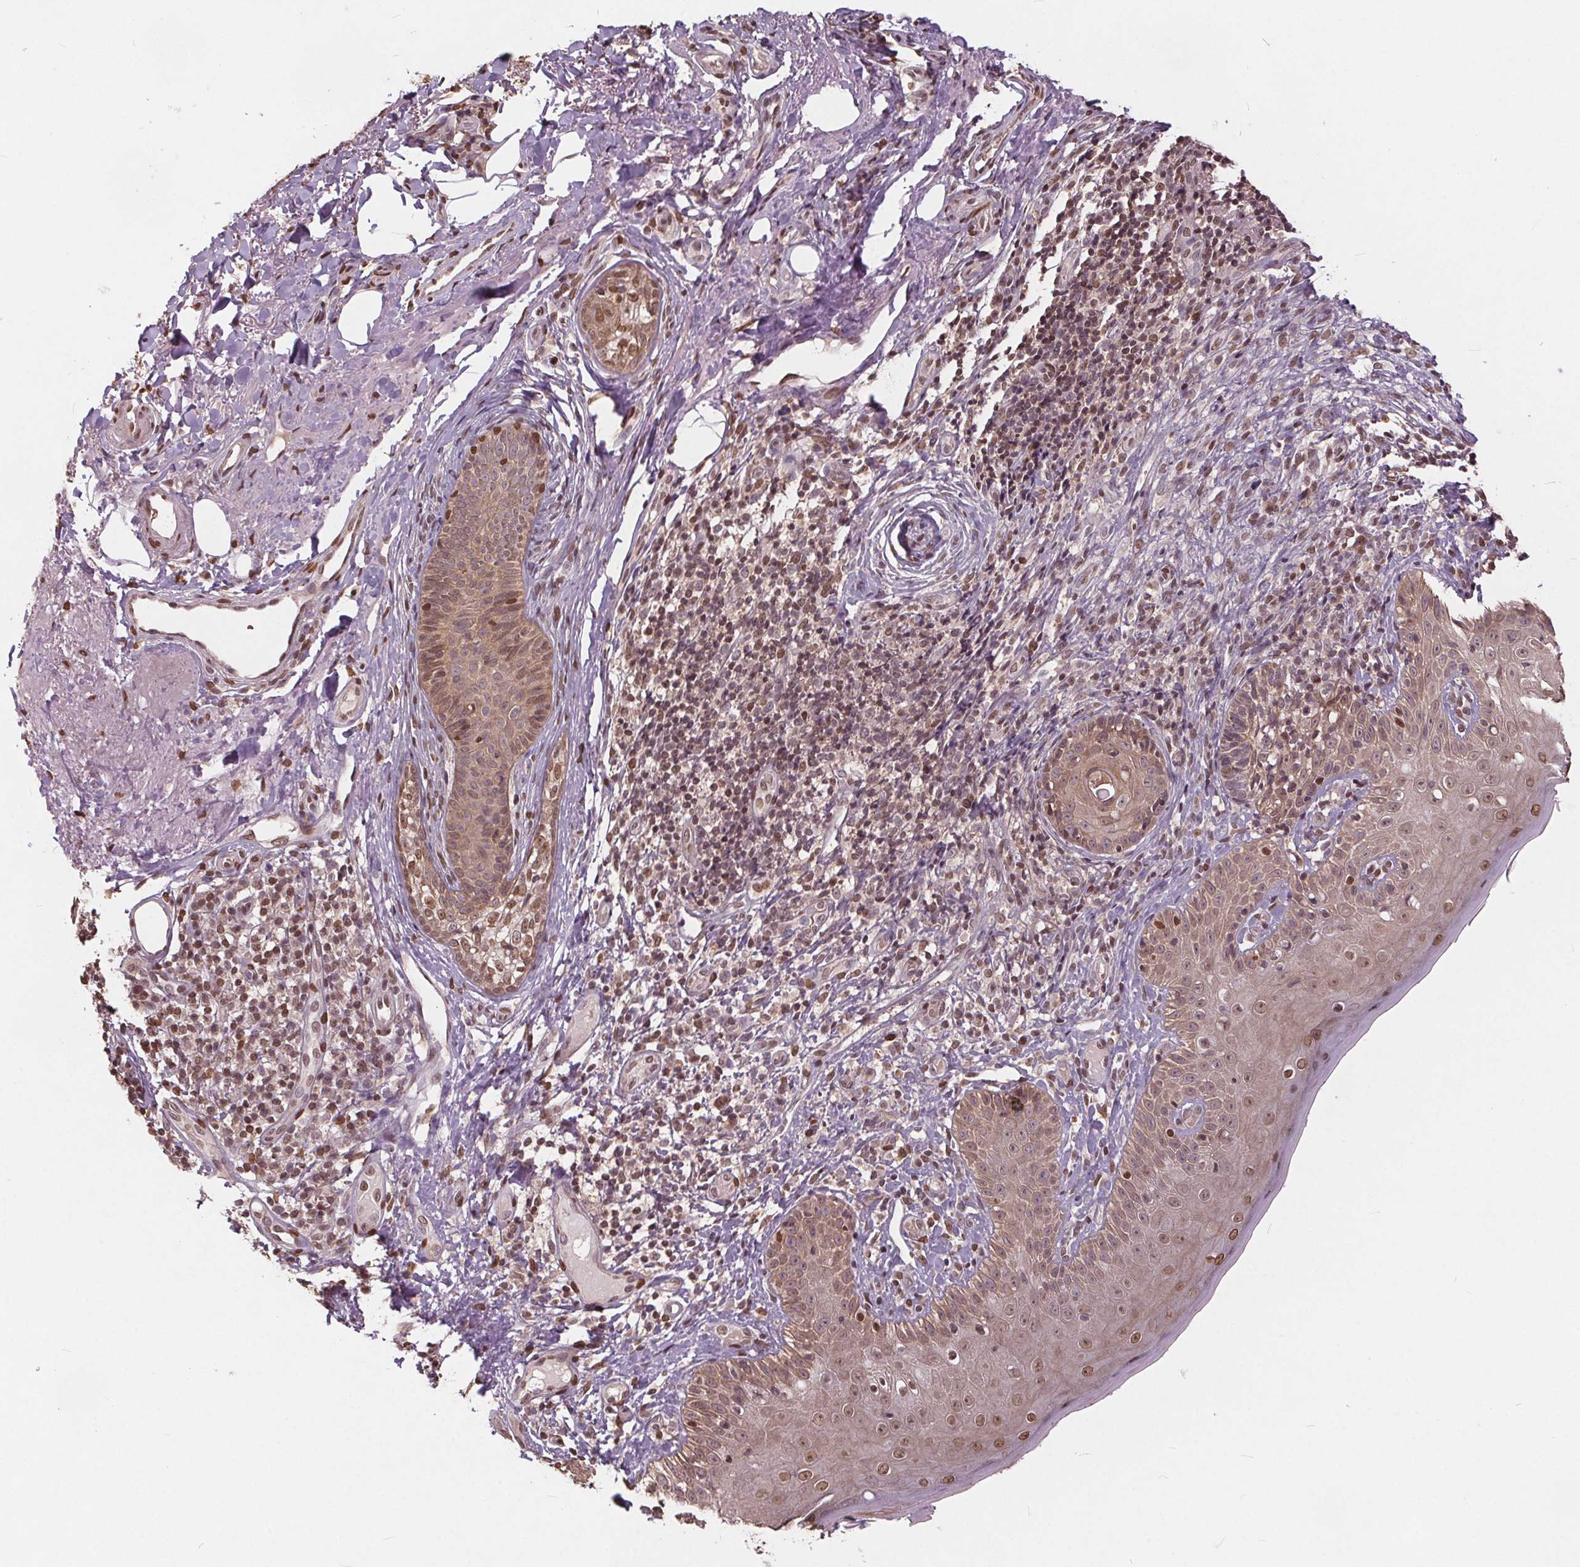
{"staining": {"intensity": "moderate", "quantity": "<25%", "location": "nuclear"}, "tissue": "skin cancer", "cell_type": "Tumor cells", "image_type": "cancer", "snomed": [{"axis": "morphology", "description": "Normal tissue, NOS"}, {"axis": "morphology", "description": "Basal cell carcinoma"}, {"axis": "topography", "description": "Skin"}], "caption": "Tumor cells reveal low levels of moderate nuclear expression in about <25% of cells in human skin basal cell carcinoma.", "gene": "HIF1AN", "patient": {"sex": "male", "age": 68}}